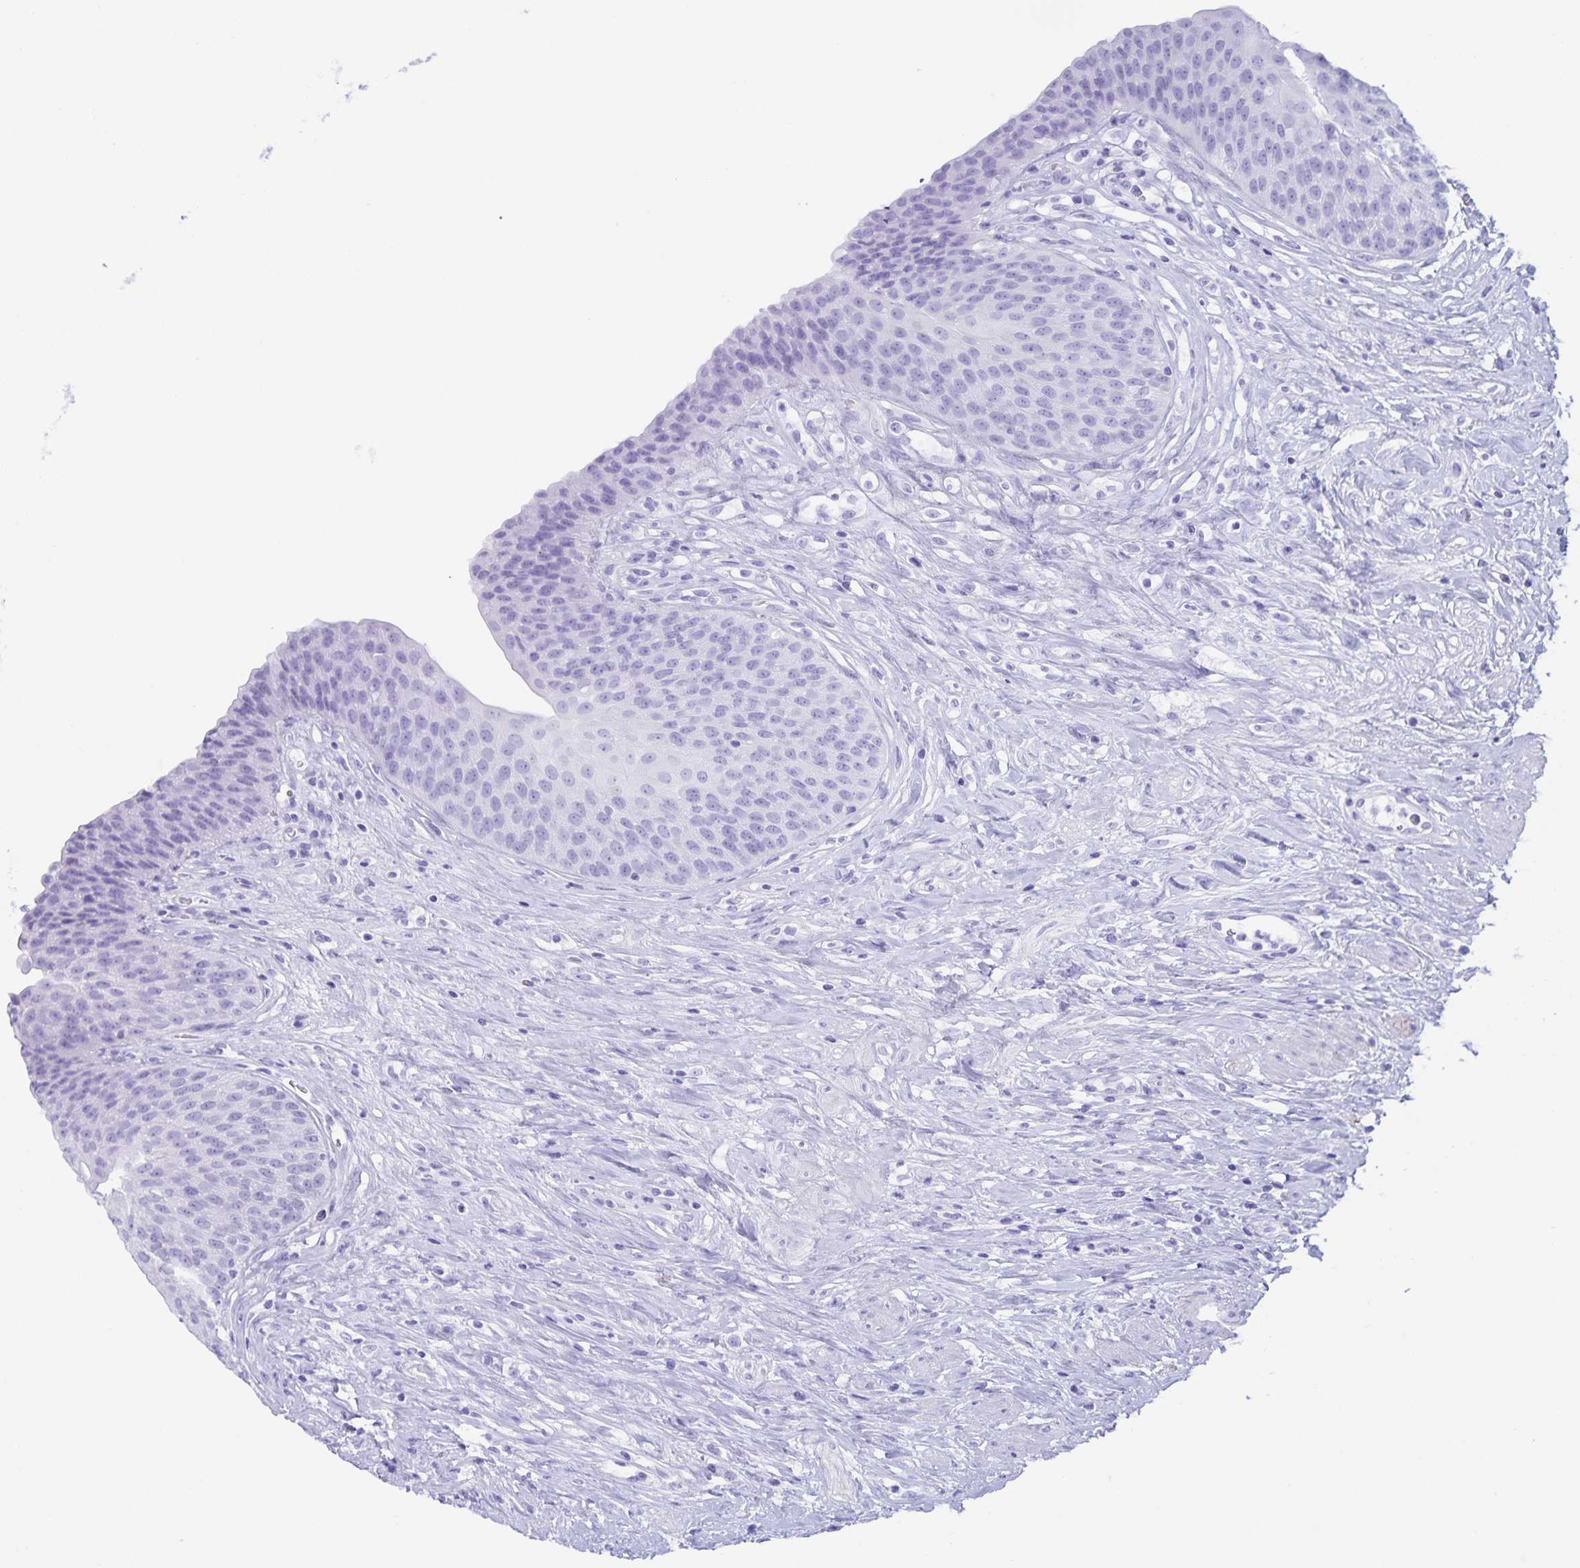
{"staining": {"intensity": "negative", "quantity": "none", "location": "none"}, "tissue": "urinary bladder", "cell_type": "Urothelial cells", "image_type": "normal", "snomed": [{"axis": "morphology", "description": "Normal tissue, NOS"}, {"axis": "topography", "description": "Urinary bladder"}], "caption": "Protein analysis of unremarkable urinary bladder reveals no significant positivity in urothelial cells. Brightfield microscopy of immunohistochemistry stained with DAB (3,3'-diaminobenzidine) (brown) and hematoxylin (blue), captured at high magnification.", "gene": "AQP4", "patient": {"sex": "female", "age": 56}}